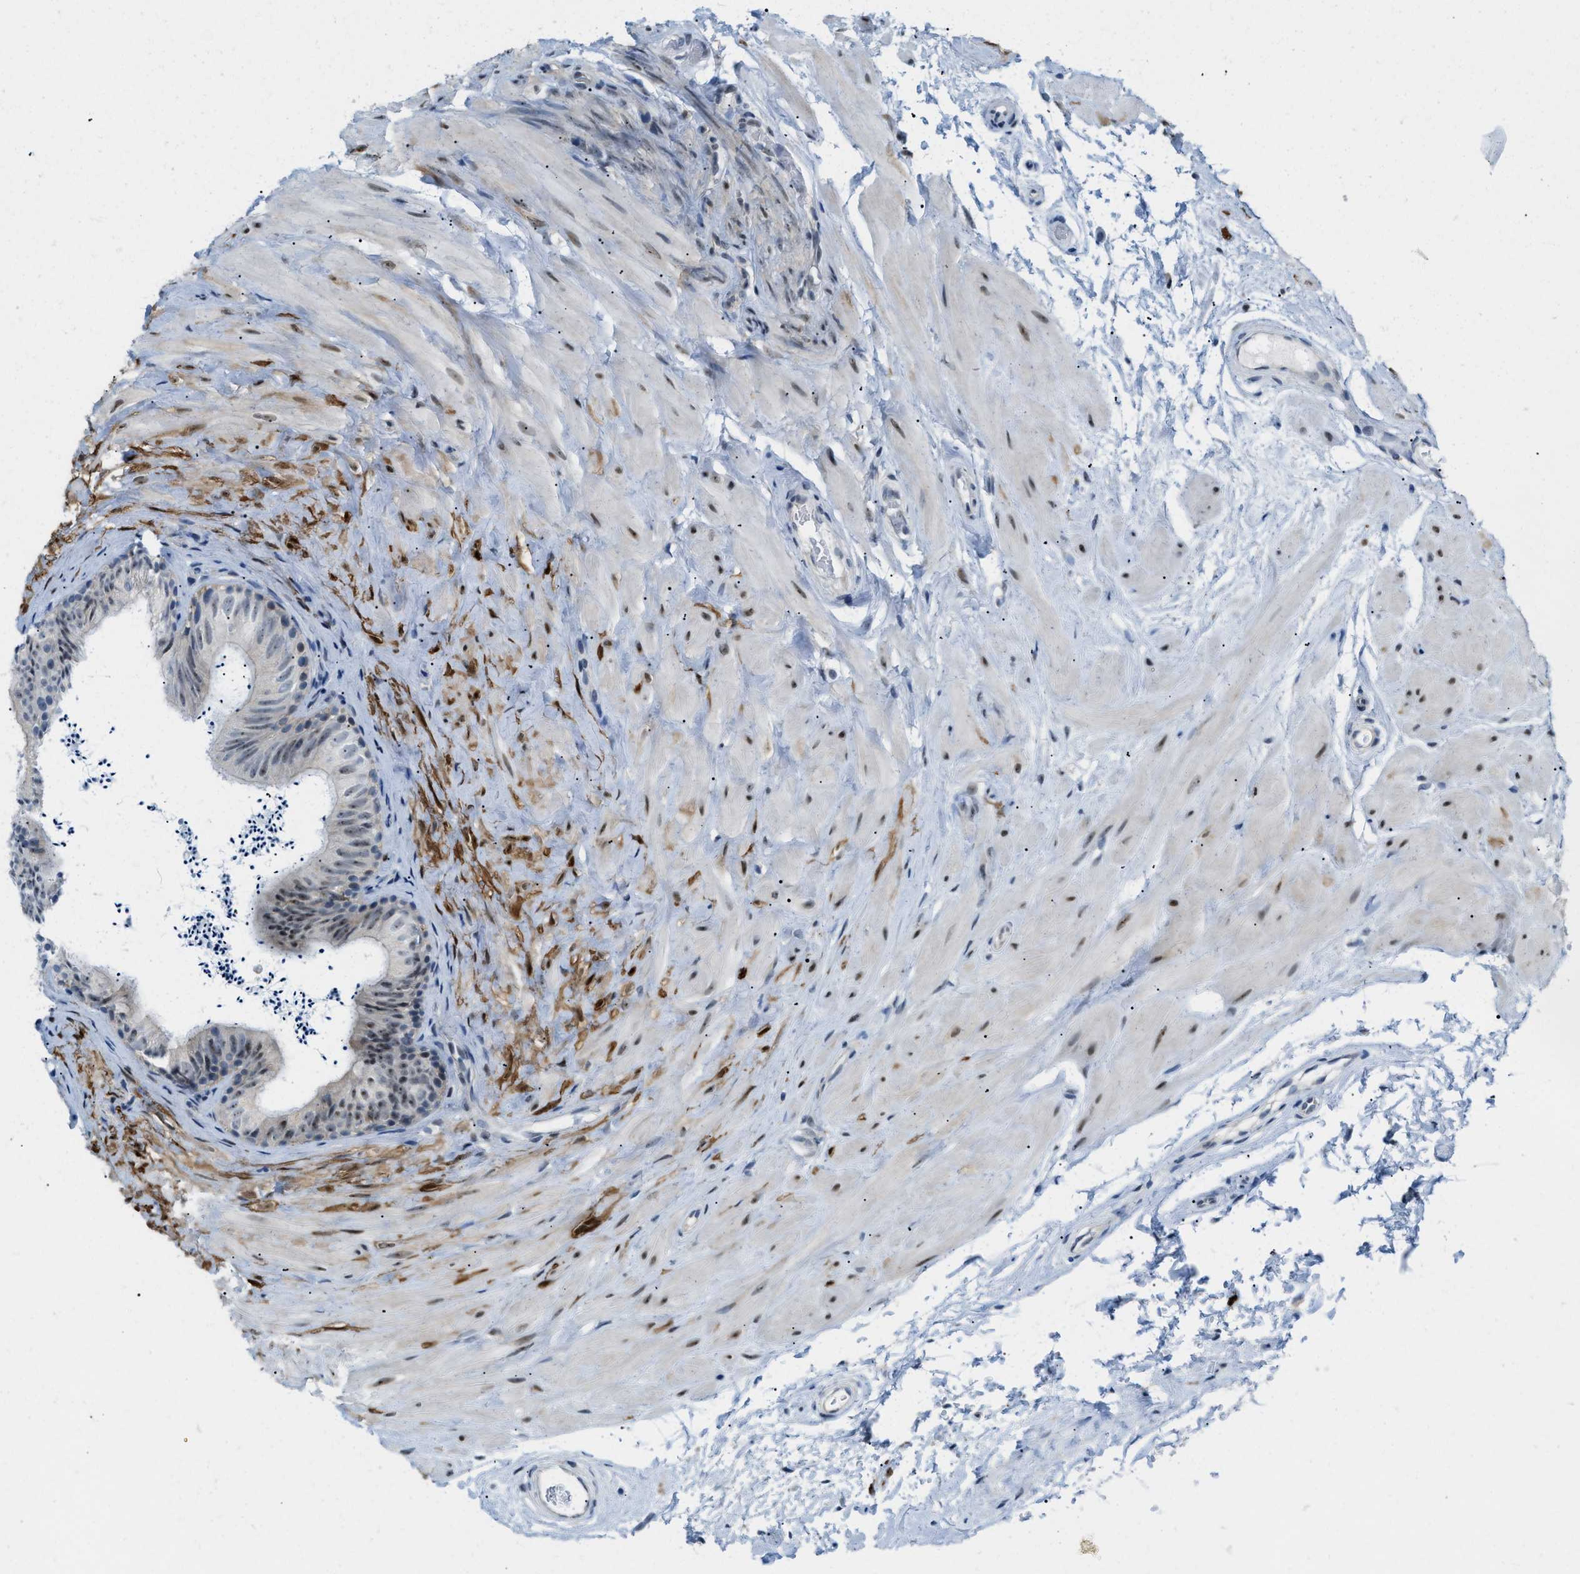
{"staining": {"intensity": "negative", "quantity": "none", "location": "none"}, "tissue": "epididymis", "cell_type": "Glandular cells", "image_type": "normal", "snomed": [{"axis": "morphology", "description": "Normal tissue, NOS"}, {"axis": "topography", "description": "Epididymis"}], "caption": "Human epididymis stained for a protein using immunohistochemistry (IHC) reveals no positivity in glandular cells.", "gene": "PHRF1", "patient": {"sex": "male", "age": 56}}